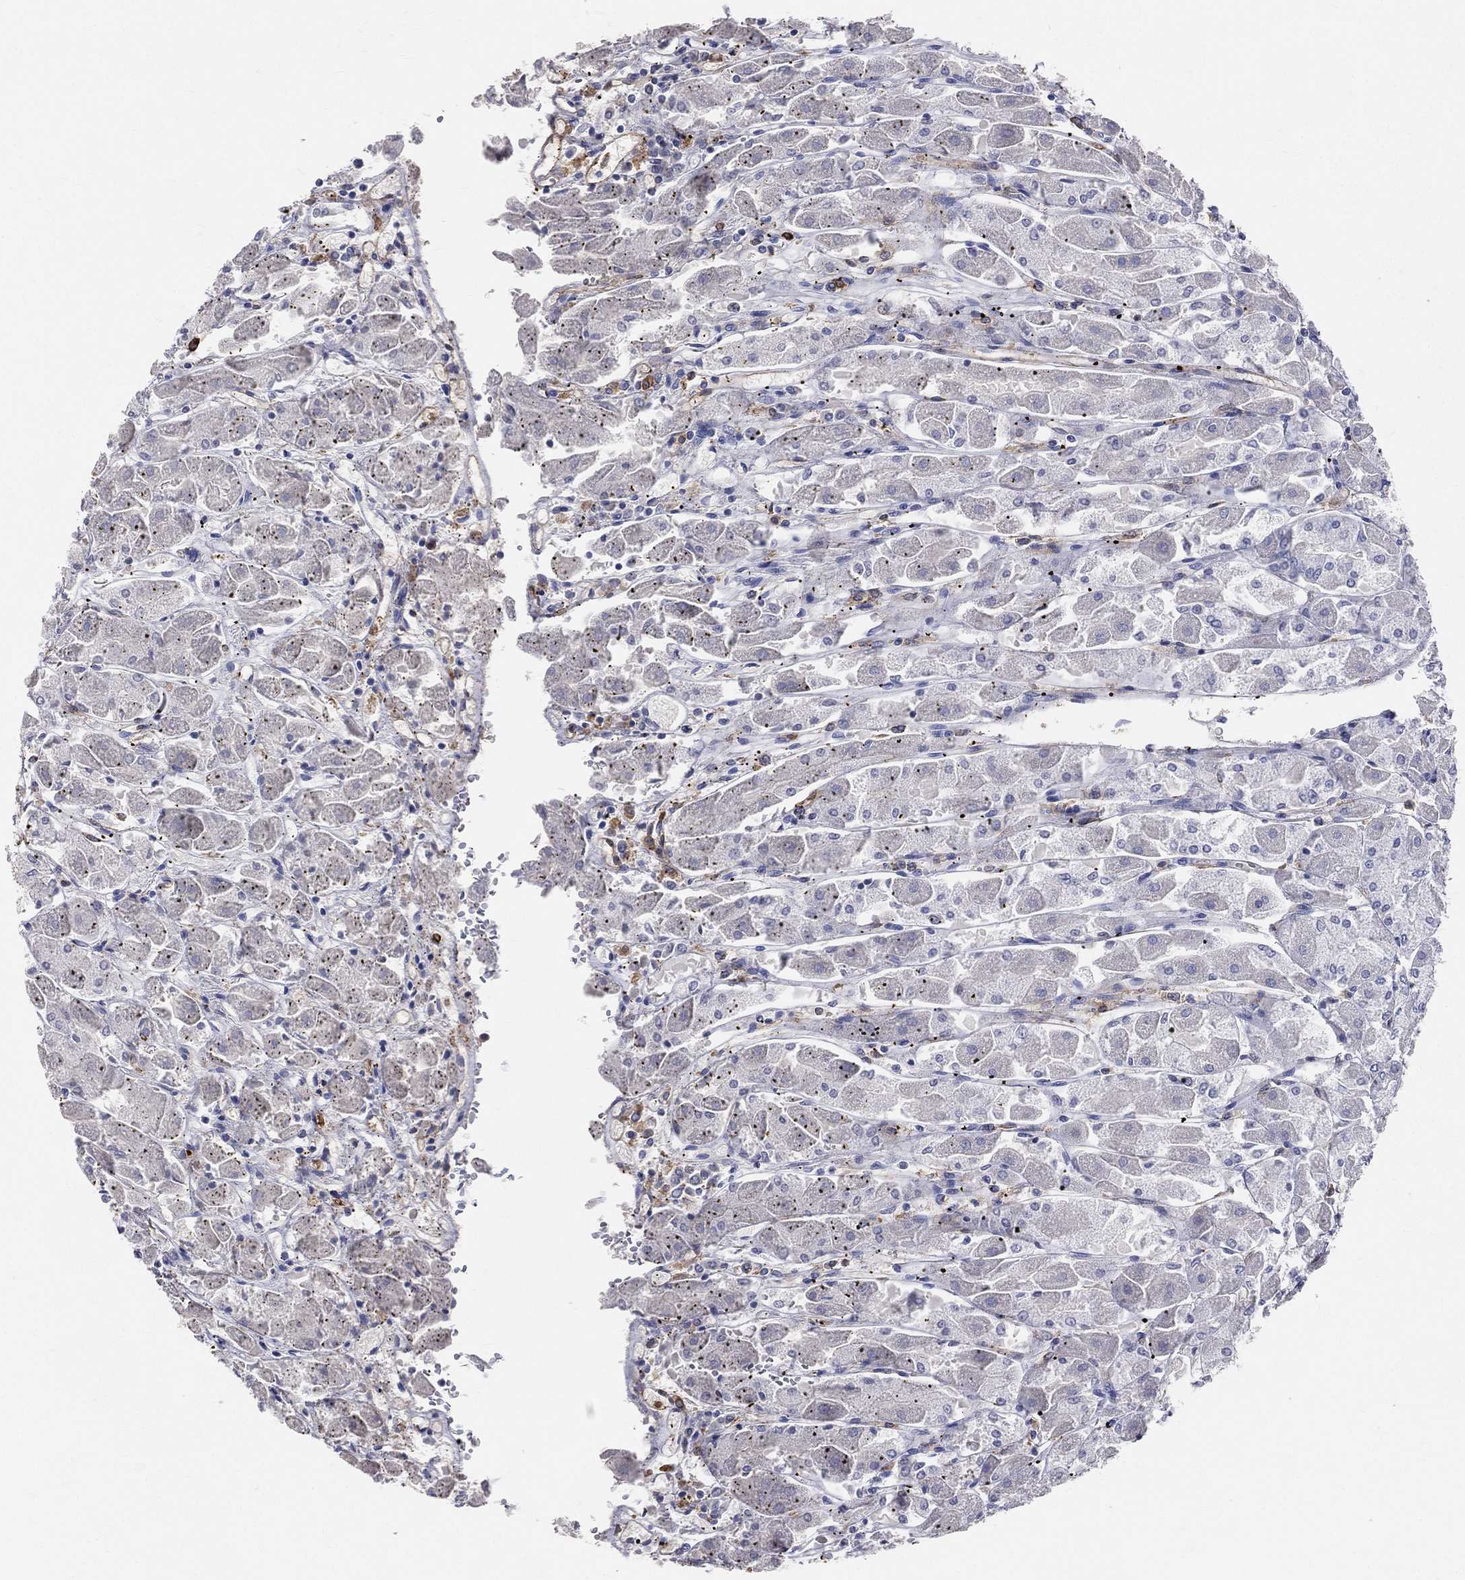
{"staining": {"intensity": "weak", "quantity": "<25%", "location": "cytoplasmic/membranous"}, "tissue": "stomach", "cell_type": "Glandular cells", "image_type": "normal", "snomed": [{"axis": "morphology", "description": "Normal tissue, NOS"}, {"axis": "topography", "description": "Stomach"}], "caption": "IHC histopathology image of unremarkable stomach: human stomach stained with DAB displays no significant protein staining in glandular cells. (Brightfield microscopy of DAB (3,3'-diaminobenzidine) immunohistochemistry (IHC) at high magnification).", "gene": "CD33", "patient": {"sex": "male", "age": 70}}